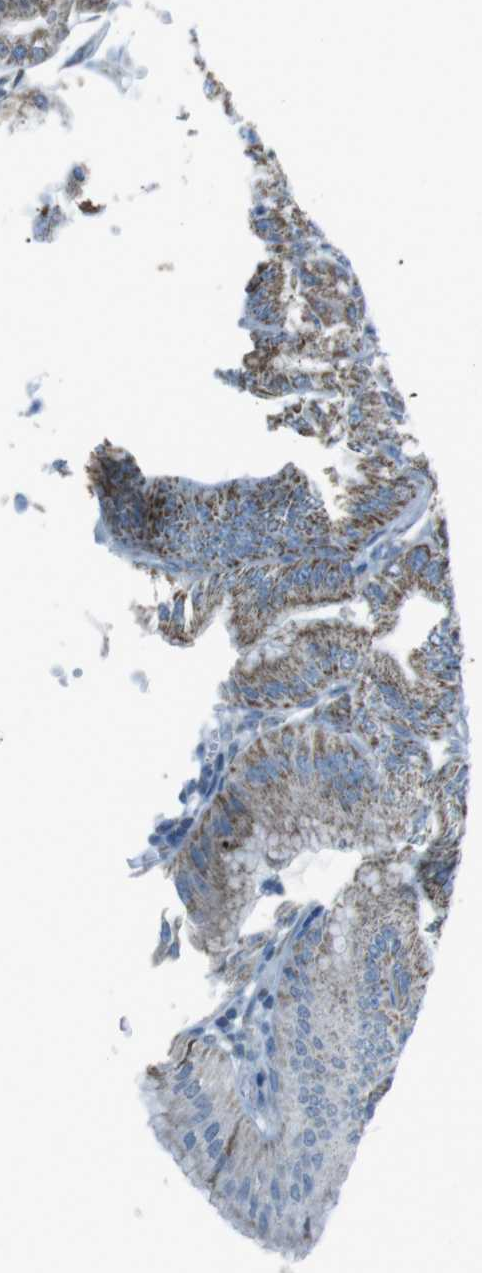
{"staining": {"intensity": "moderate", "quantity": "25%-75%", "location": "cytoplasmic/membranous"}, "tissue": "stomach", "cell_type": "Glandular cells", "image_type": "normal", "snomed": [{"axis": "morphology", "description": "Normal tissue, NOS"}, {"axis": "topography", "description": "Stomach, lower"}], "caption": "This micrograph demonstrates normal stomach stained with immunohistochemistry to label a protein in brown. The cytoplasmic/membranous of glandular cells show moderate positivity for the protein. Nuclei are counter-stained blue.", "gene": "DNAJA3", "patient": {"sex": "male", "age": 71}}